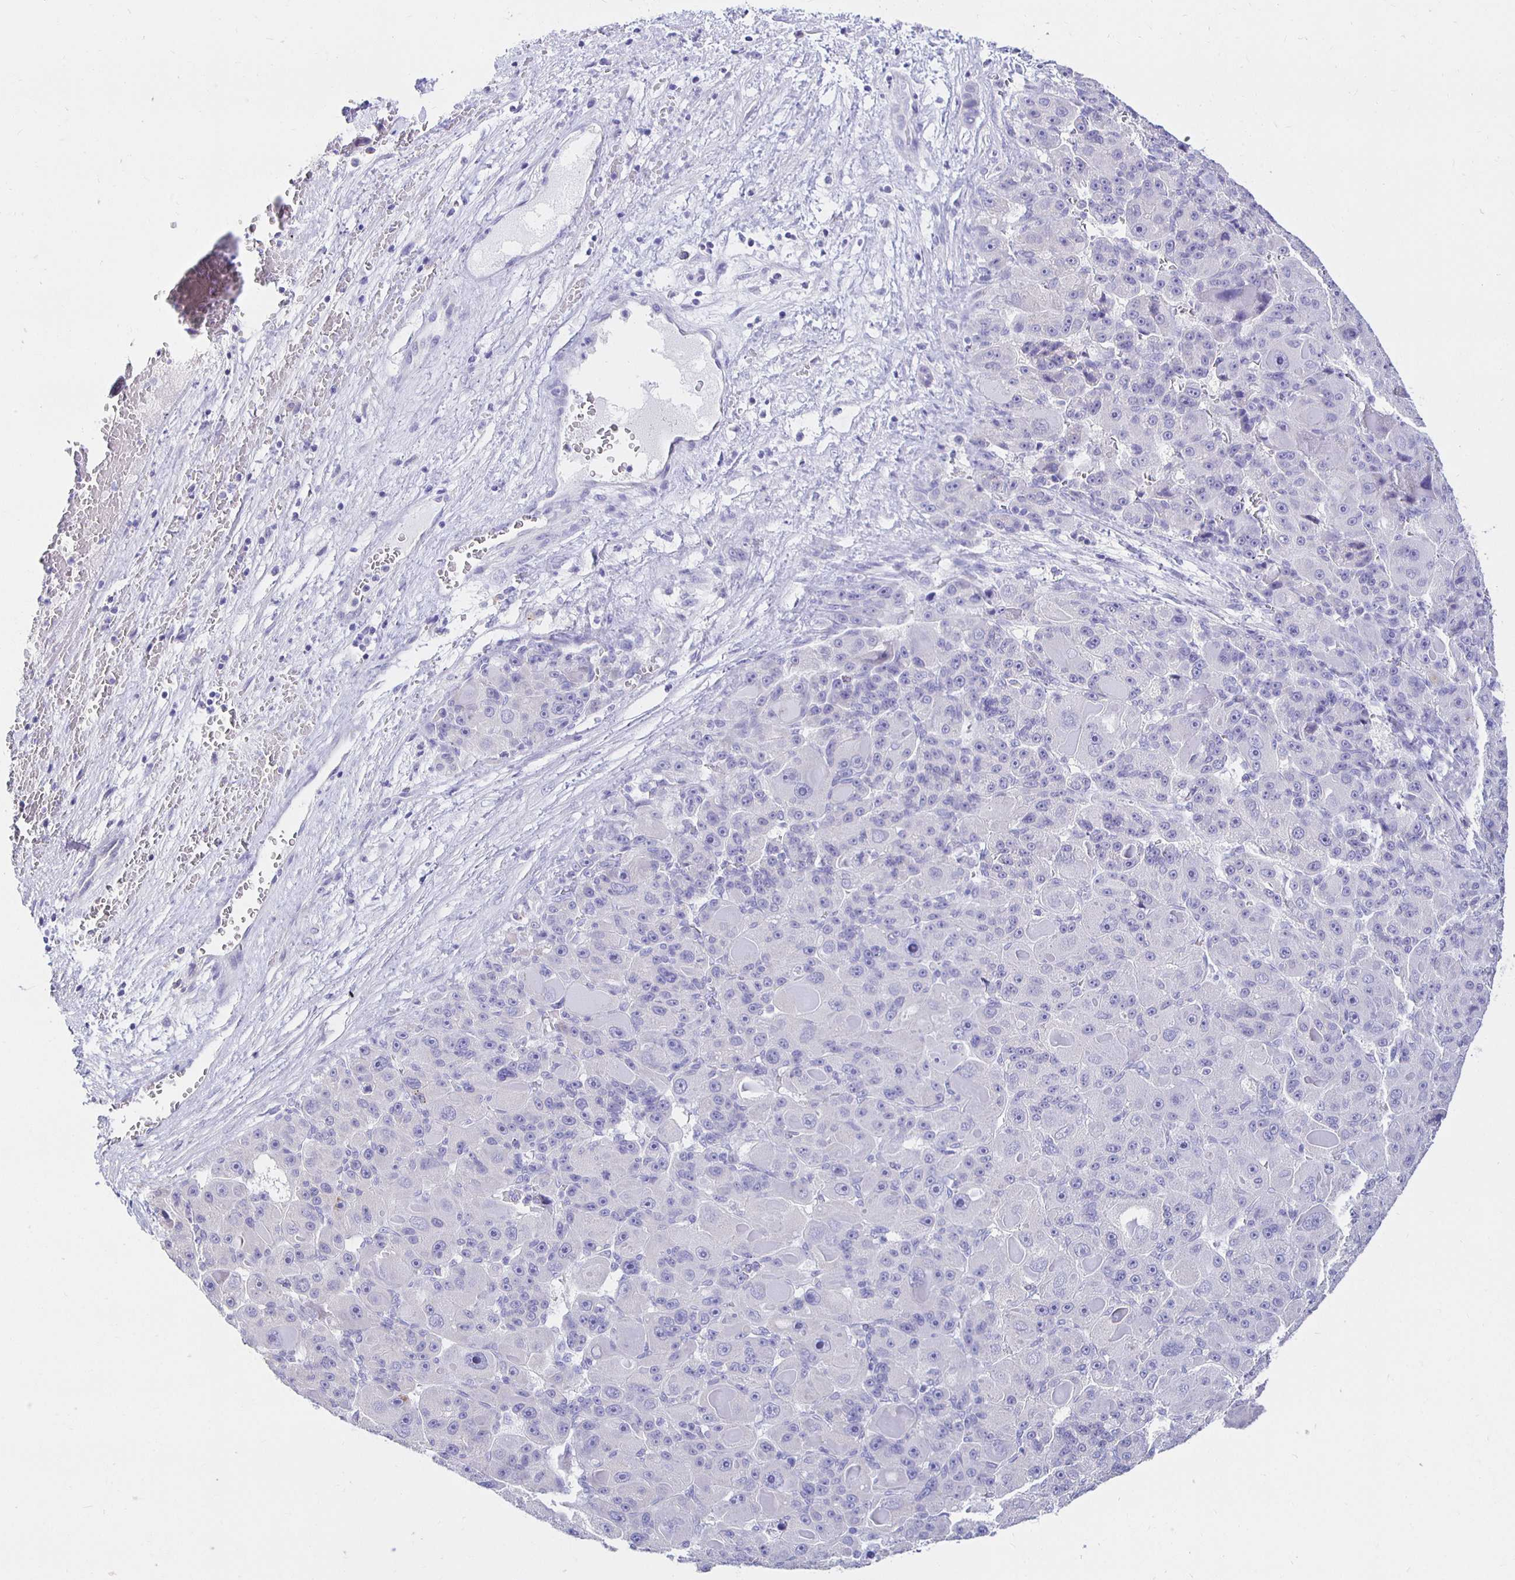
{"staining": {"intensity": "negative", "quantity": "none", "location": "none"}, "tissue": "liver cancer", "cell_type": "Tumor cells", "image_type": "cancer", "snomed": [{"axis": "morphology", "description": "Carcinoma, Hepatocellular, NOS"}, {"axis": "topography", "description": "Liver"}], "caption": "Immunohistochemistry (IHC) image of neoplastic tissue: liver cancer (hepatocellular carcinoma) stained with DAB demonstrates no significant protein positivity in tumor cells.", "gene": "UMOD", "patient": {"sex": "male", "age": 76}}